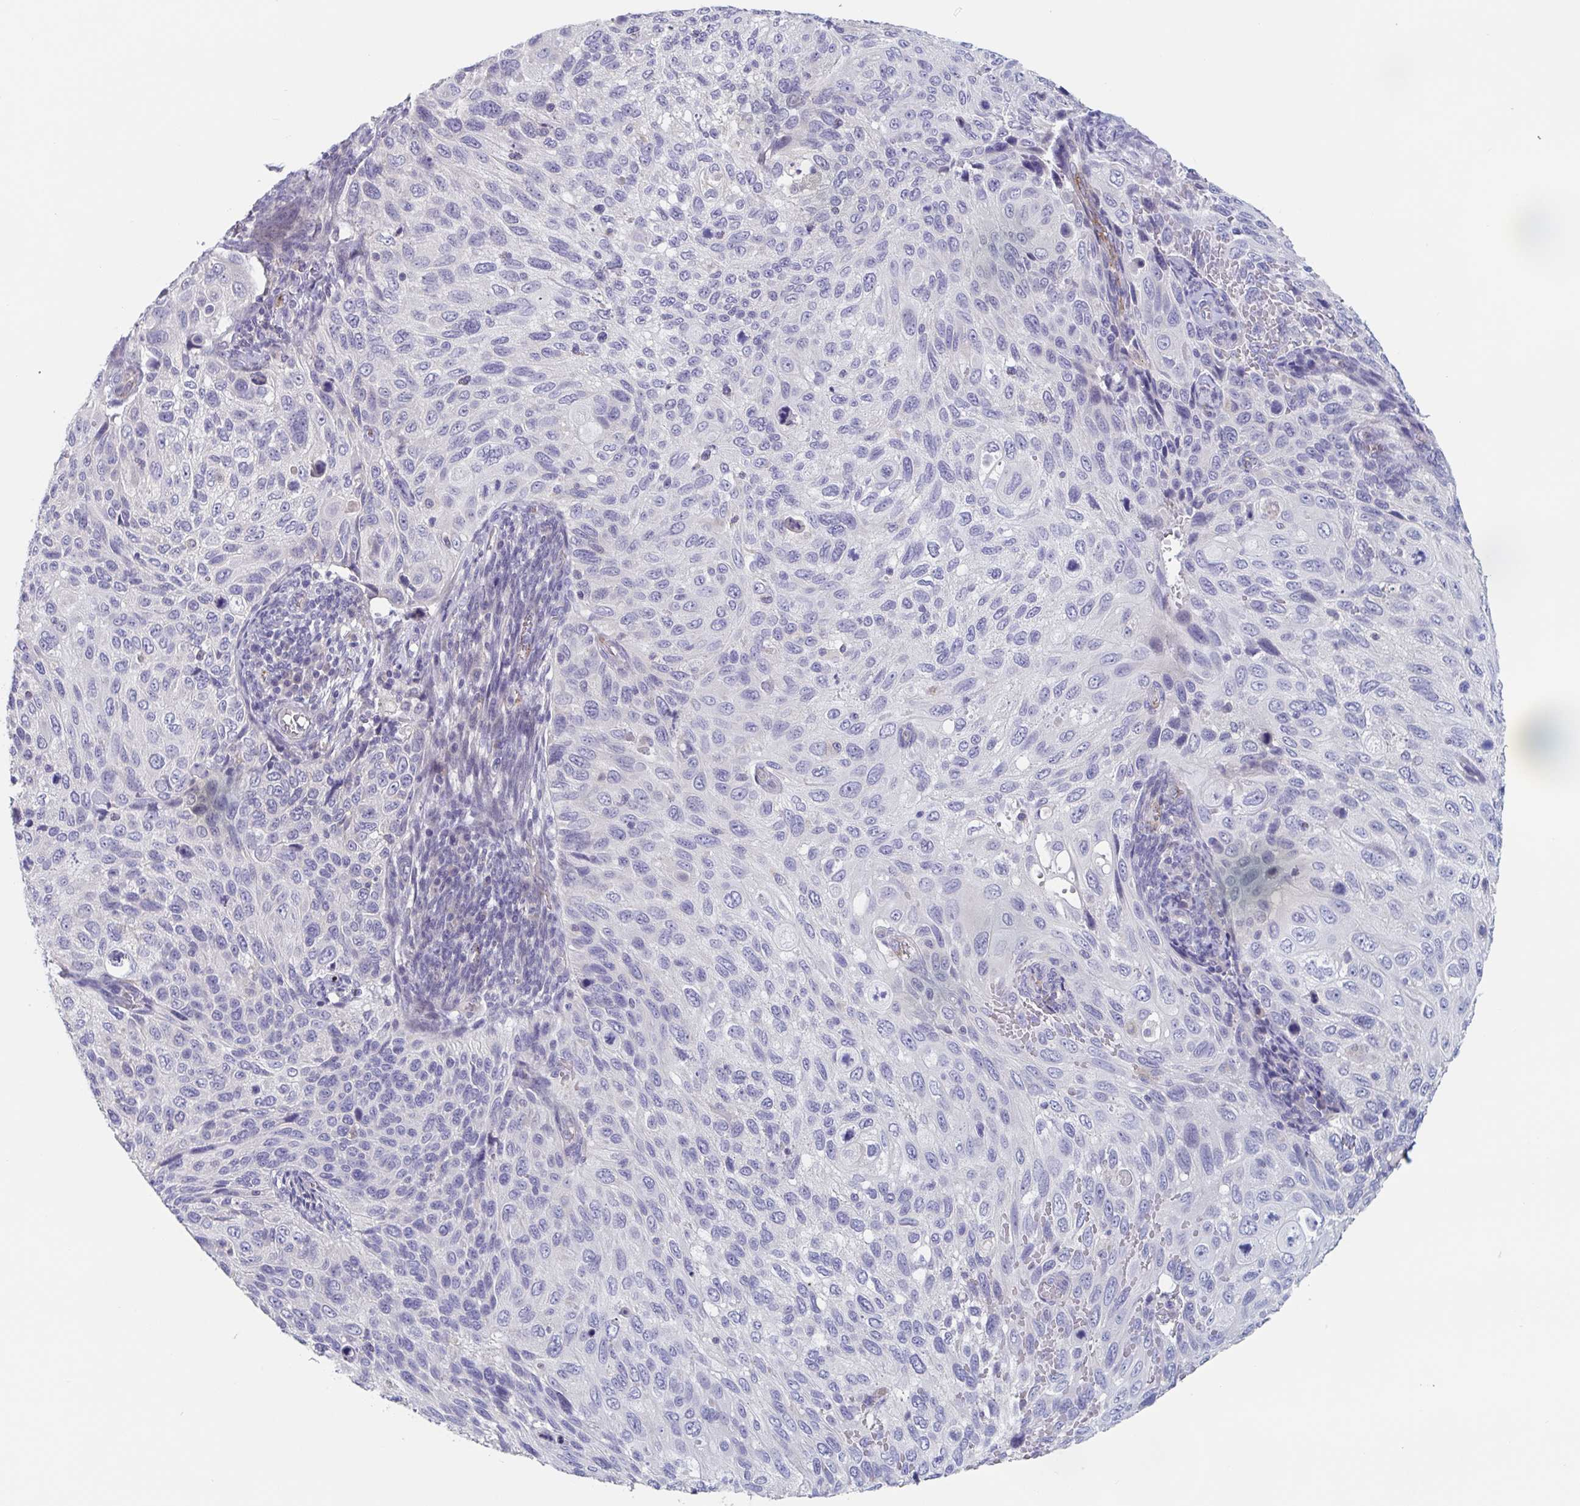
{"staining": {"intensity": "negative", "quantity": "none", "location": "none"}, "tissue": "cervical cancer", "cell_type": "Tumor cells", "image_type": "cancer", "snomed": [{"axis": "morphology", "description": "Squamous cell carcinoma, NOS"}, {"axis": "topography", "description": "Cervix"}], "caption": "Tumor cells are negative for brown protein staining in cervical squamous cell carcinoma.", "gene": "ABHD16A", "patient": {"sex": "female", "age": 70}}